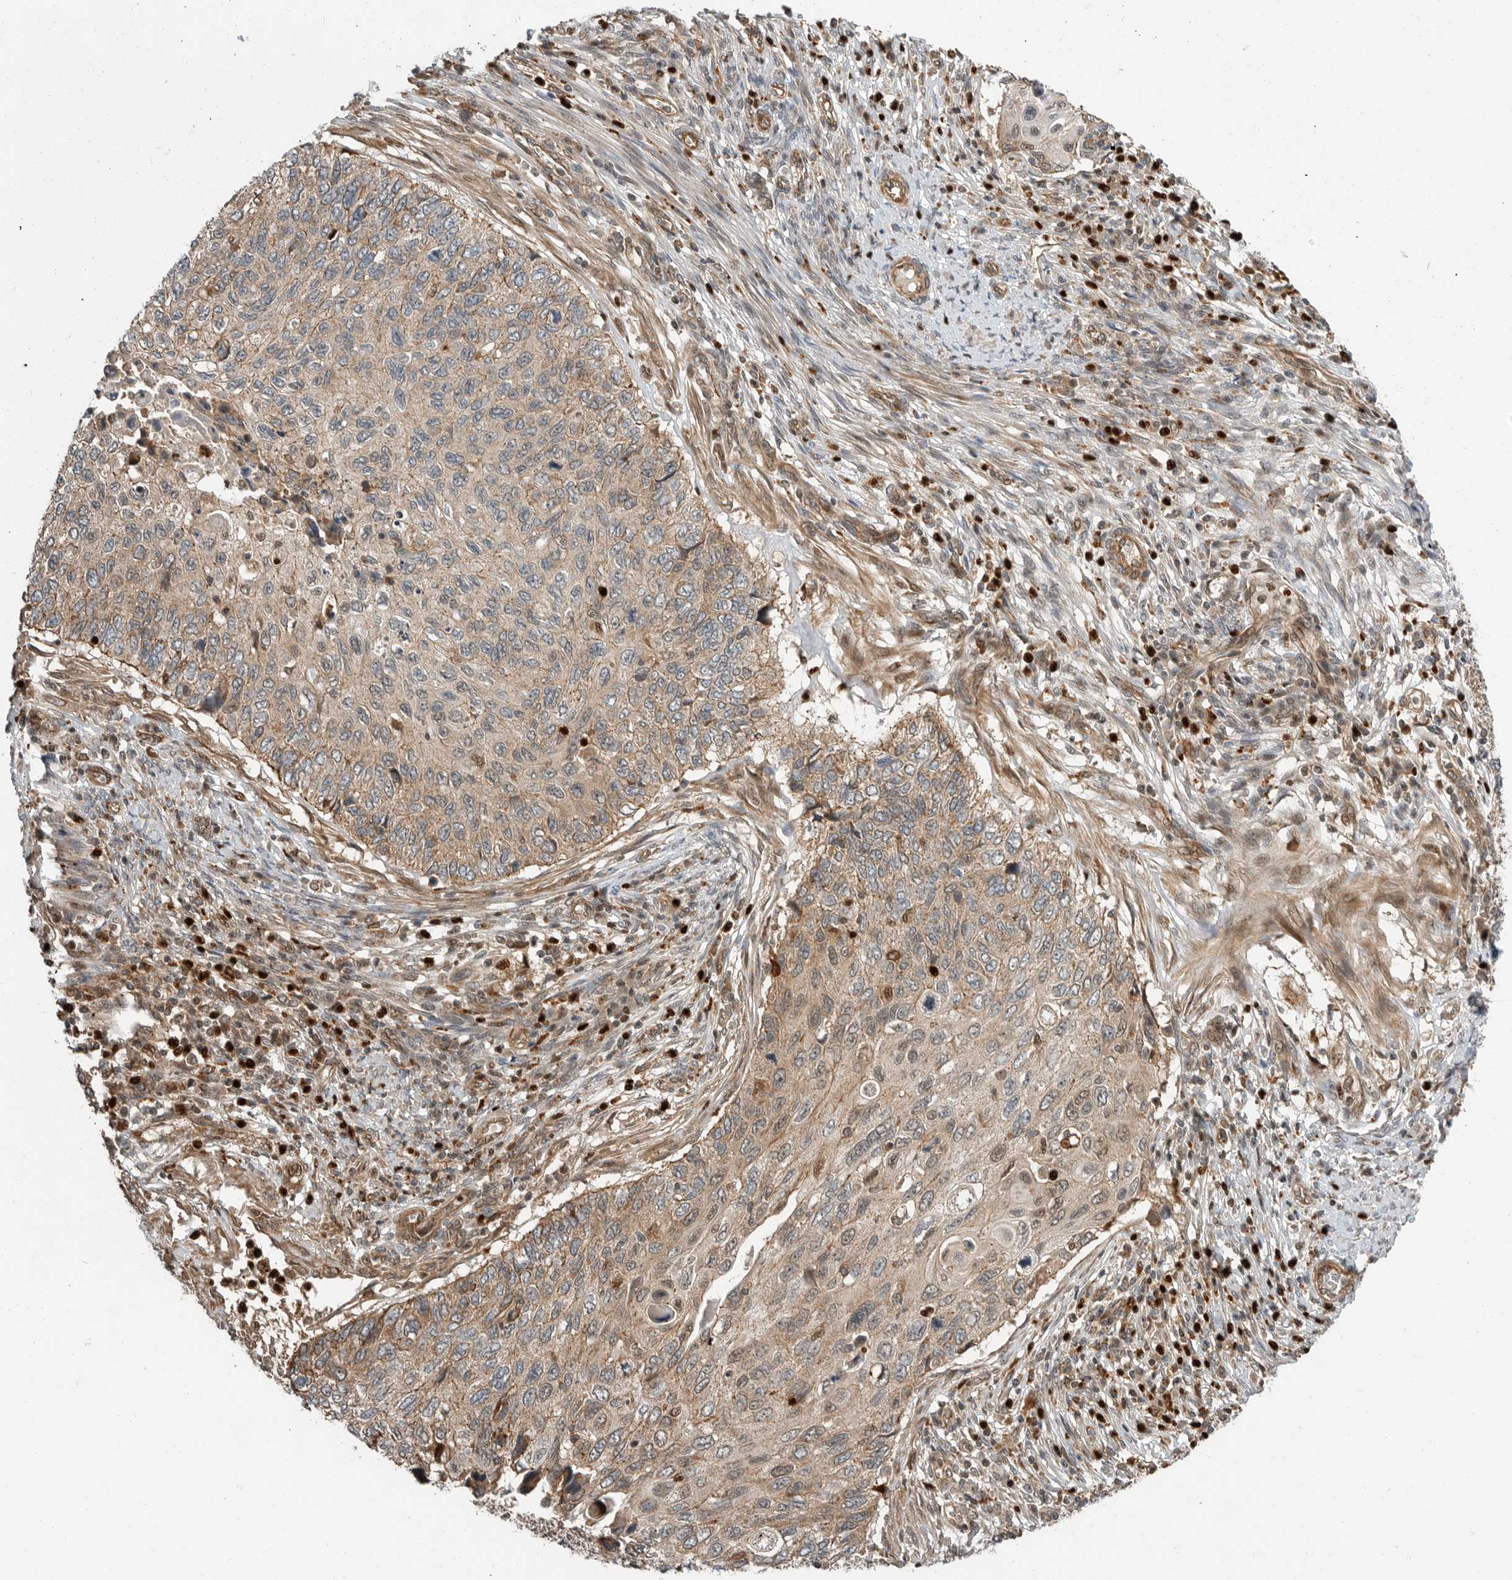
{"staining": {"intensity": "weak", "quantity": ">75%", "location": "cytoplasmic/membranous"}, "tissue": "cervical cancer", "cell_type": "Tumor cells", "image_type": "cancer", "snomed": [{"axis": "morphology", "description": "Squamous cell carcinoma, NOS"}, {"axis": "topography", "description": "Cervix"}], "caption": "Brown immunohistochemical staining in squamous cell carcinoma (cervical) shows weak cytoplasmic/membranous positivity in about >75% of tumor cells. The staining is performed using DAB brown chromogen to label protein expression. The nuclei are counter-stained blue using hematoxylin.", "gene": "STRAP", "patient": {"sex": "female", "age": 70}}